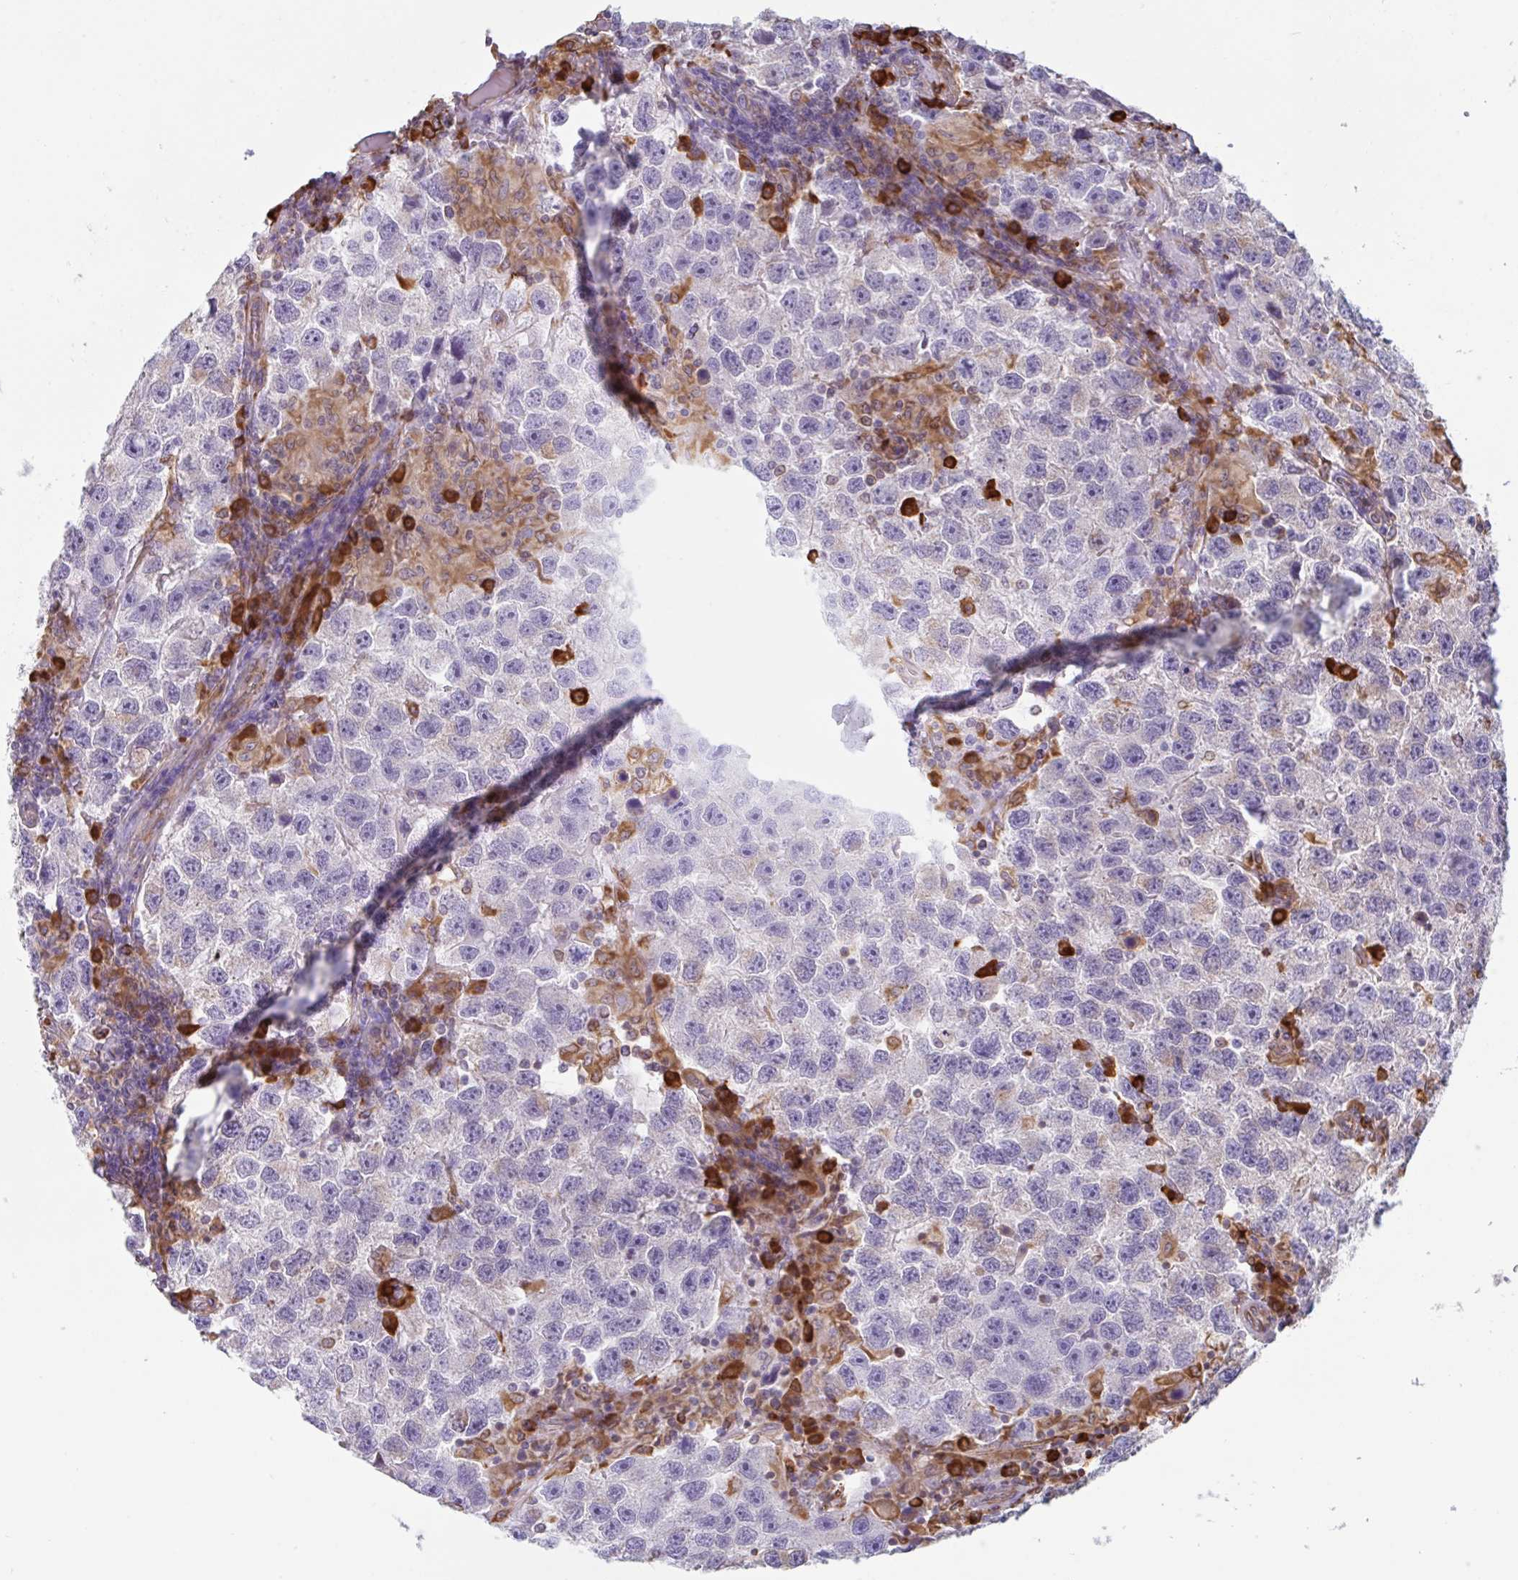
{"staining": {"intensity": "negative", "quantity": "none", "location": "none"}, "tissue": "testis cancer", "cell_type": "Tumor cells", "image_type": "cancer", "snomed": [{"axis": "morphology", "description": "Seminoma, NOS"}, {"axis": "topography", "description": "Testis"}], "caption": "Human seminoma (testis) stained for a protein using immunohistochemistry (IHC) shows no positivity in tumor cells.", "gene": "DOK4", "patient": {"sex": "male", "age": 26}}